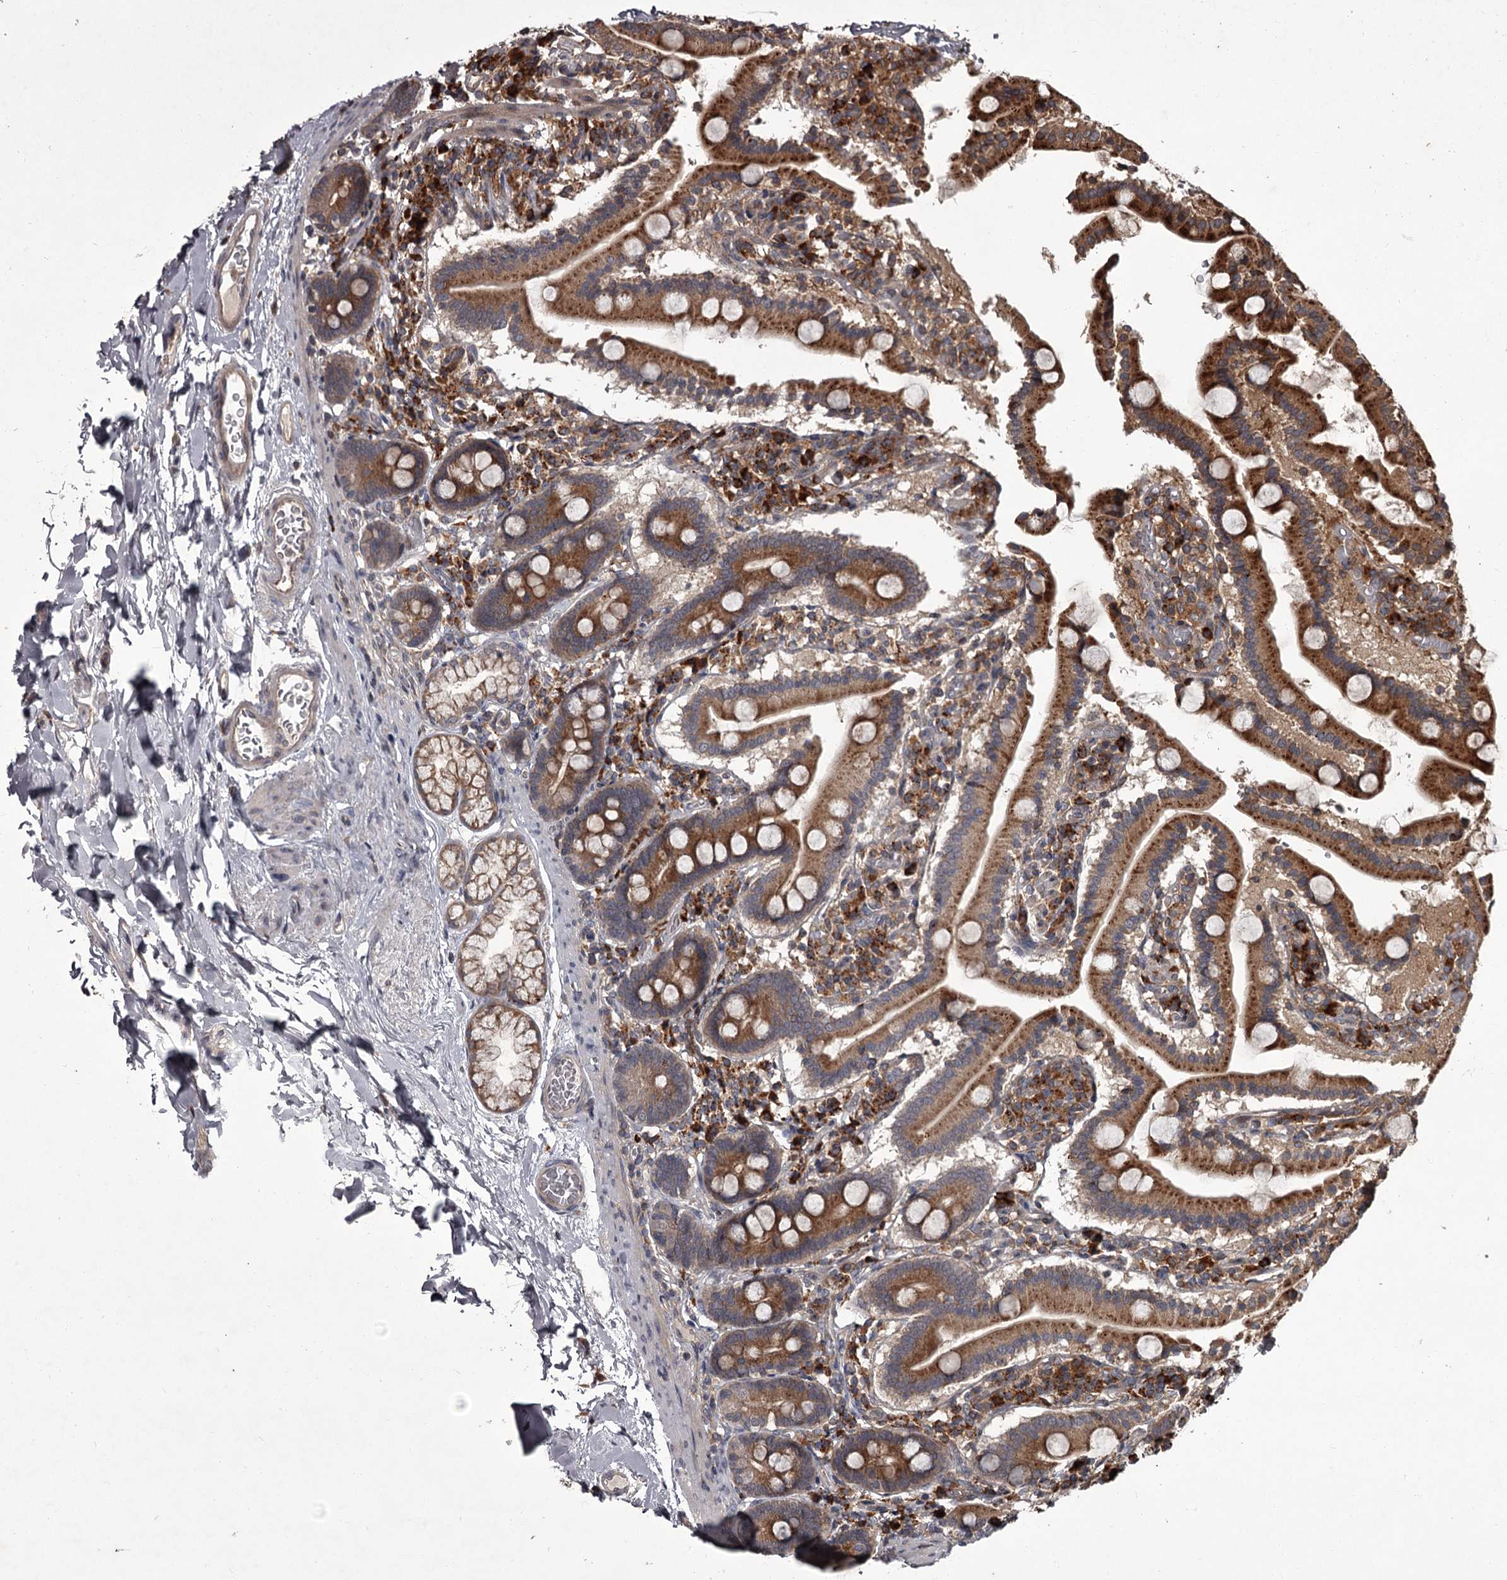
{"staining": {"intensity": "strong", "quantity": ">75%", "location": "cytoplasmic/membranous"}, "tissue": "duodenum", "cell_type": "Glandular cells", "image_type": "normal", "snomed": [{"axis": "morphology", "description": "Normal tissue, NOS"}, {"axis": "topography", "description": "Duodenum"}], "caption": "Immunohistochemical staining of benign duodenum displays high levels of strong cytoplasmic/membranous staining in about >75% of glandular cells. The staining was performed using DAB to visualize the protein expression in brown, while the nuclei were stained in blue with hematoxylin (Magnification: 20x).", "gene": "UNC93B1", "patient": {"sex": "male", "age": 55}}